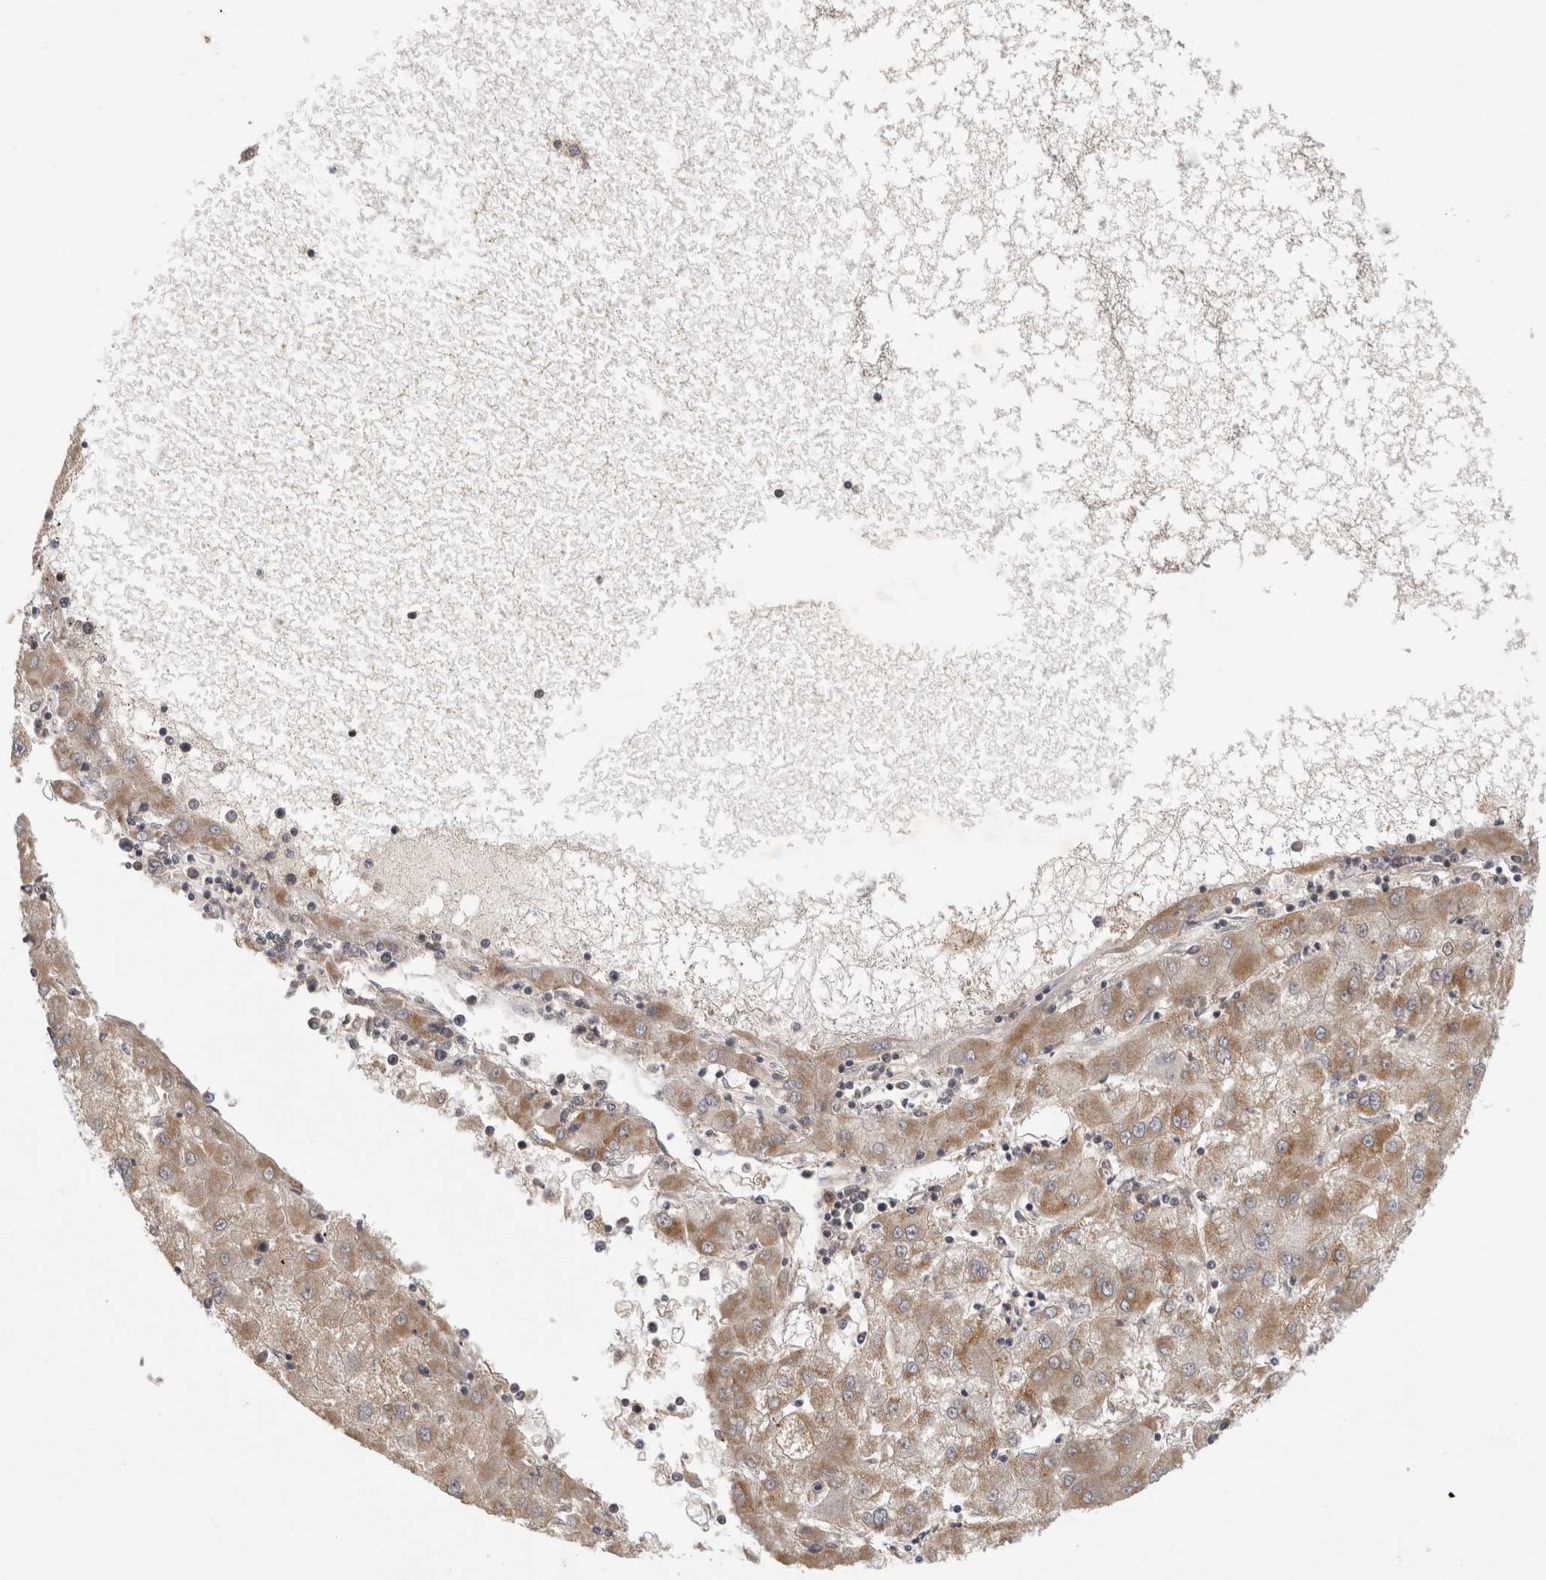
{"staining": {"intensity": "moderate", "quantity": ">75%", "location": "cytoplasmic/membranous"}, "tissue": "liver cancer", "cell_type": "Tumor cells", "image_type": "cancer", "snomed": [{"axis": "morphology", "description": "Carcinoma, Hepatocellular, NOS"}, {"axis": "topography", "description": "Liver"}], "caption": "A high-resolution micrograph shows immunohistochemistry (IHC) staining of hepatocellular carcinoma (liver), which displays moderate cytoplasmic/membranous expression in approximately >75% of tumor cells.", "gene": "KDM8", "patient": {"sex": "male", "age": 72}}